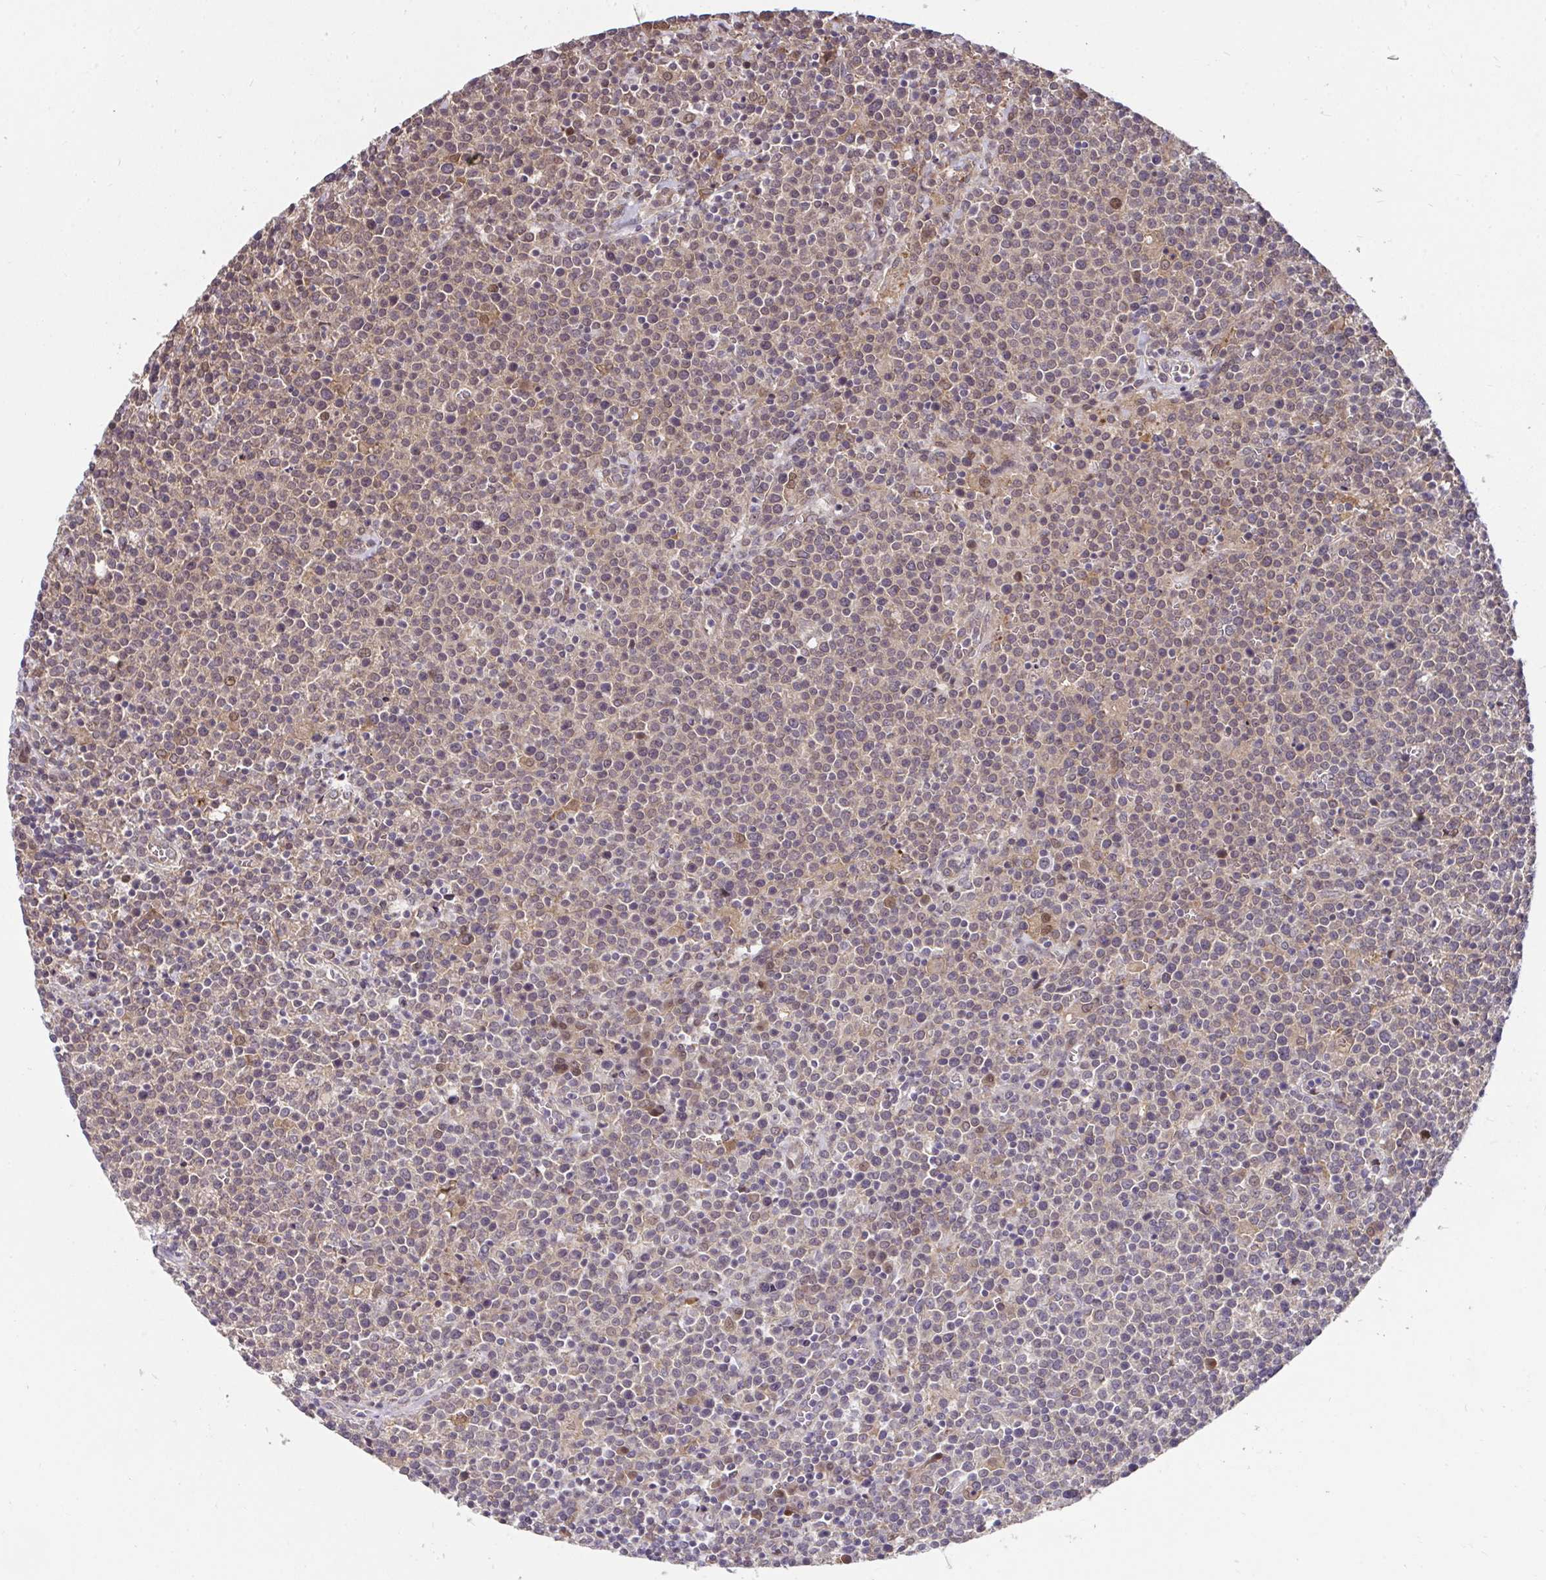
{"staining": {"intensity": "weak", "quantity": "25%-75%", "location": "cytoplasmic/membranous,nuclear"}, "tissue": "lymphoma", "cell_type": "Tumor cells", "image_type": "cancer", "snomed": [{"axis": "morphology", "description": "Malignant lymphoma, non-Hodgkin's type, High grade"}, {"axis": "topography", "description": "Lymph node"}], "caption": "DAB immunohistochemical staining of malignant lymphoma, non-Hodgkin's type (high-grade) displays weak cytoplasmic/membranous and nuclear protein expression in approximately 25%-75% of tumor cells.", "gene": "RDH14", "patient": {"sex": "male", "age": 61}}